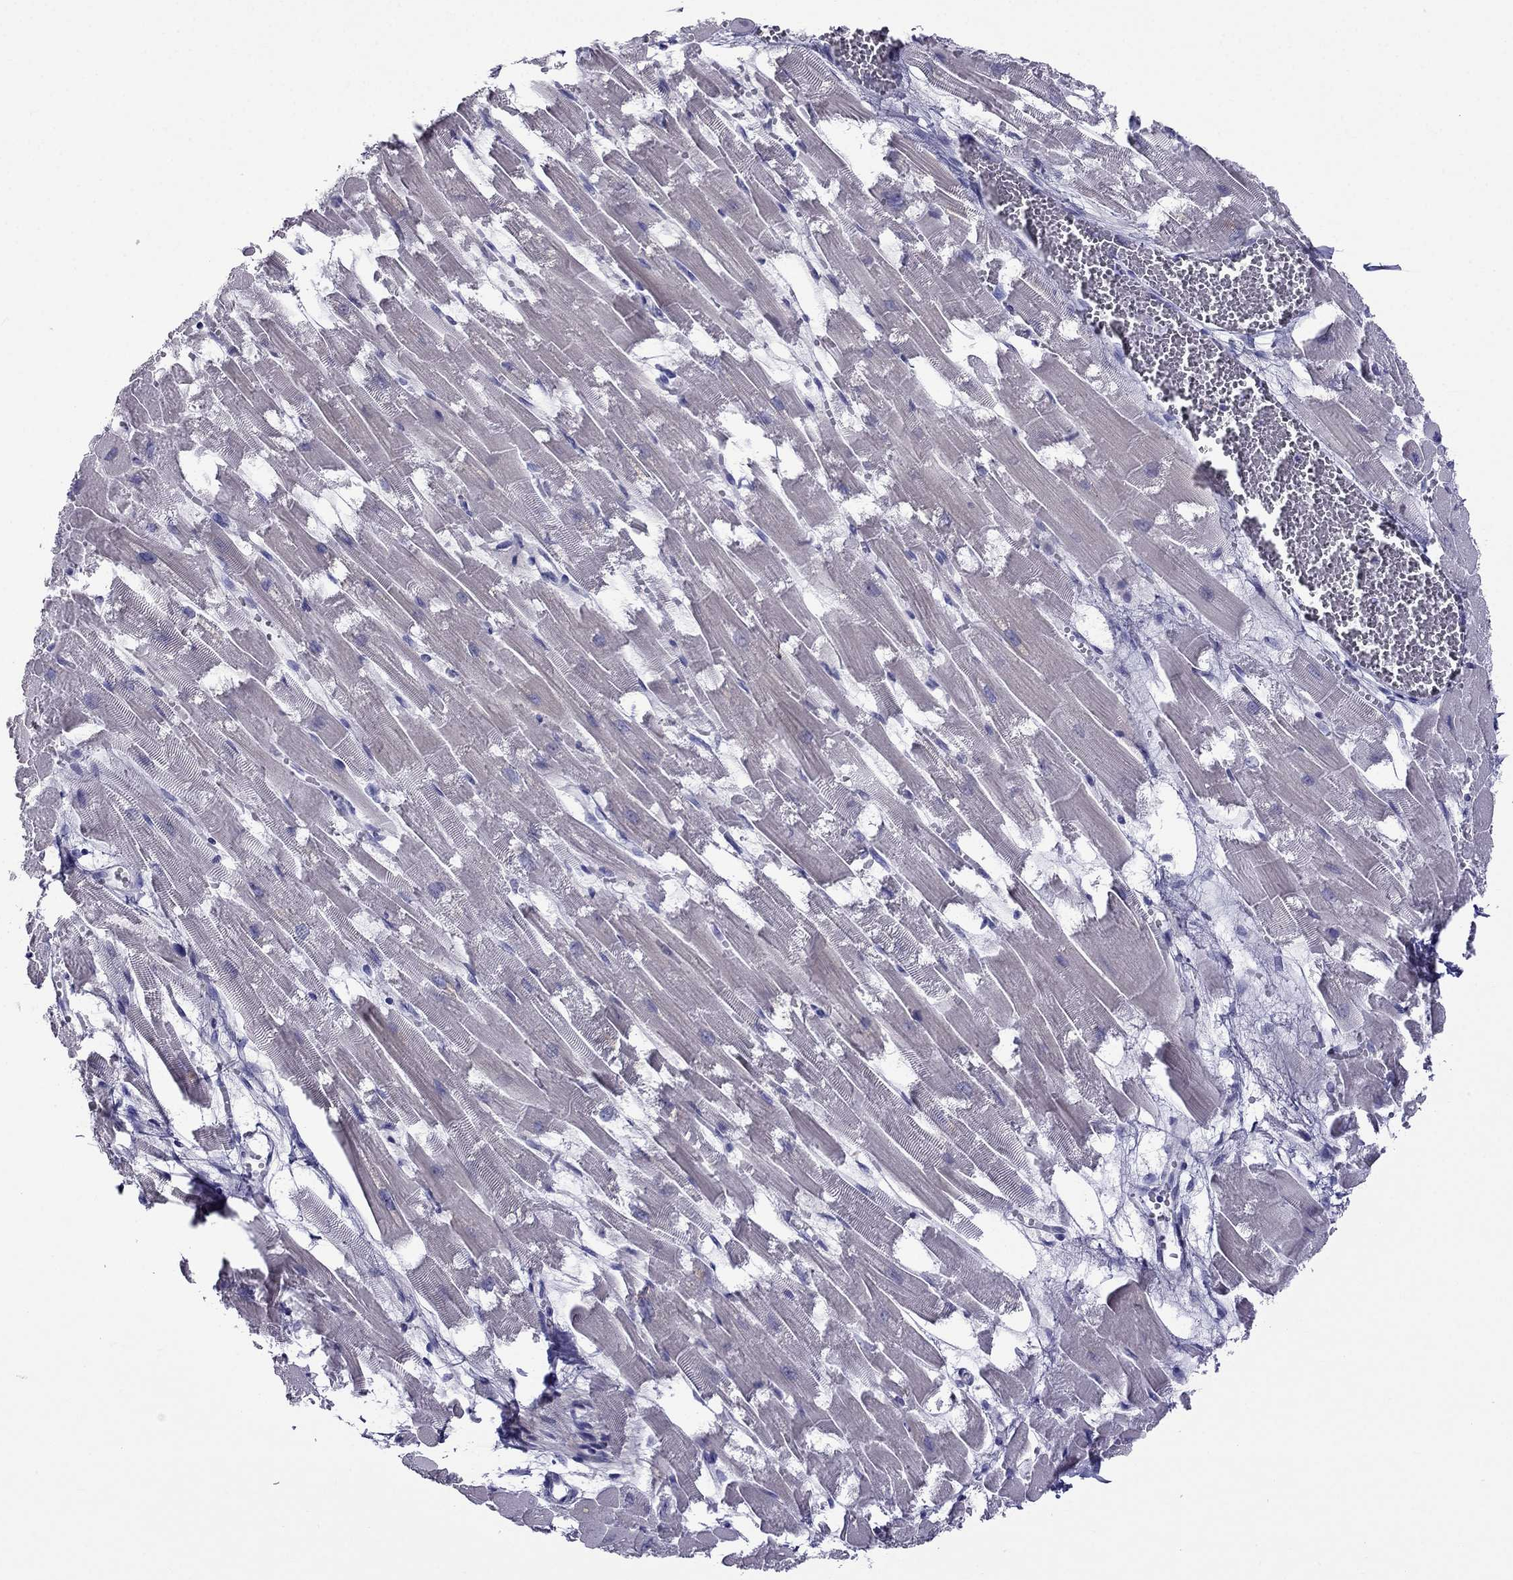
{"staining": {"intensity": "negative", "quantity": "none", "location": "none"}, "tissue": "heart muscle", "cell_type": "Cardiomyocytes", "image_type": "normal", "snomed": [{"axis": "morphology", "description": "Normal tissue, NOS"}, {"axis": "topography", "description": "Heart"}], "caption": "This is an IHC image of benign heart muscle. There is no staining in cardiomyocytes.", "gene": "ERC2", "patient": {"sex": "female", "age": 52}}